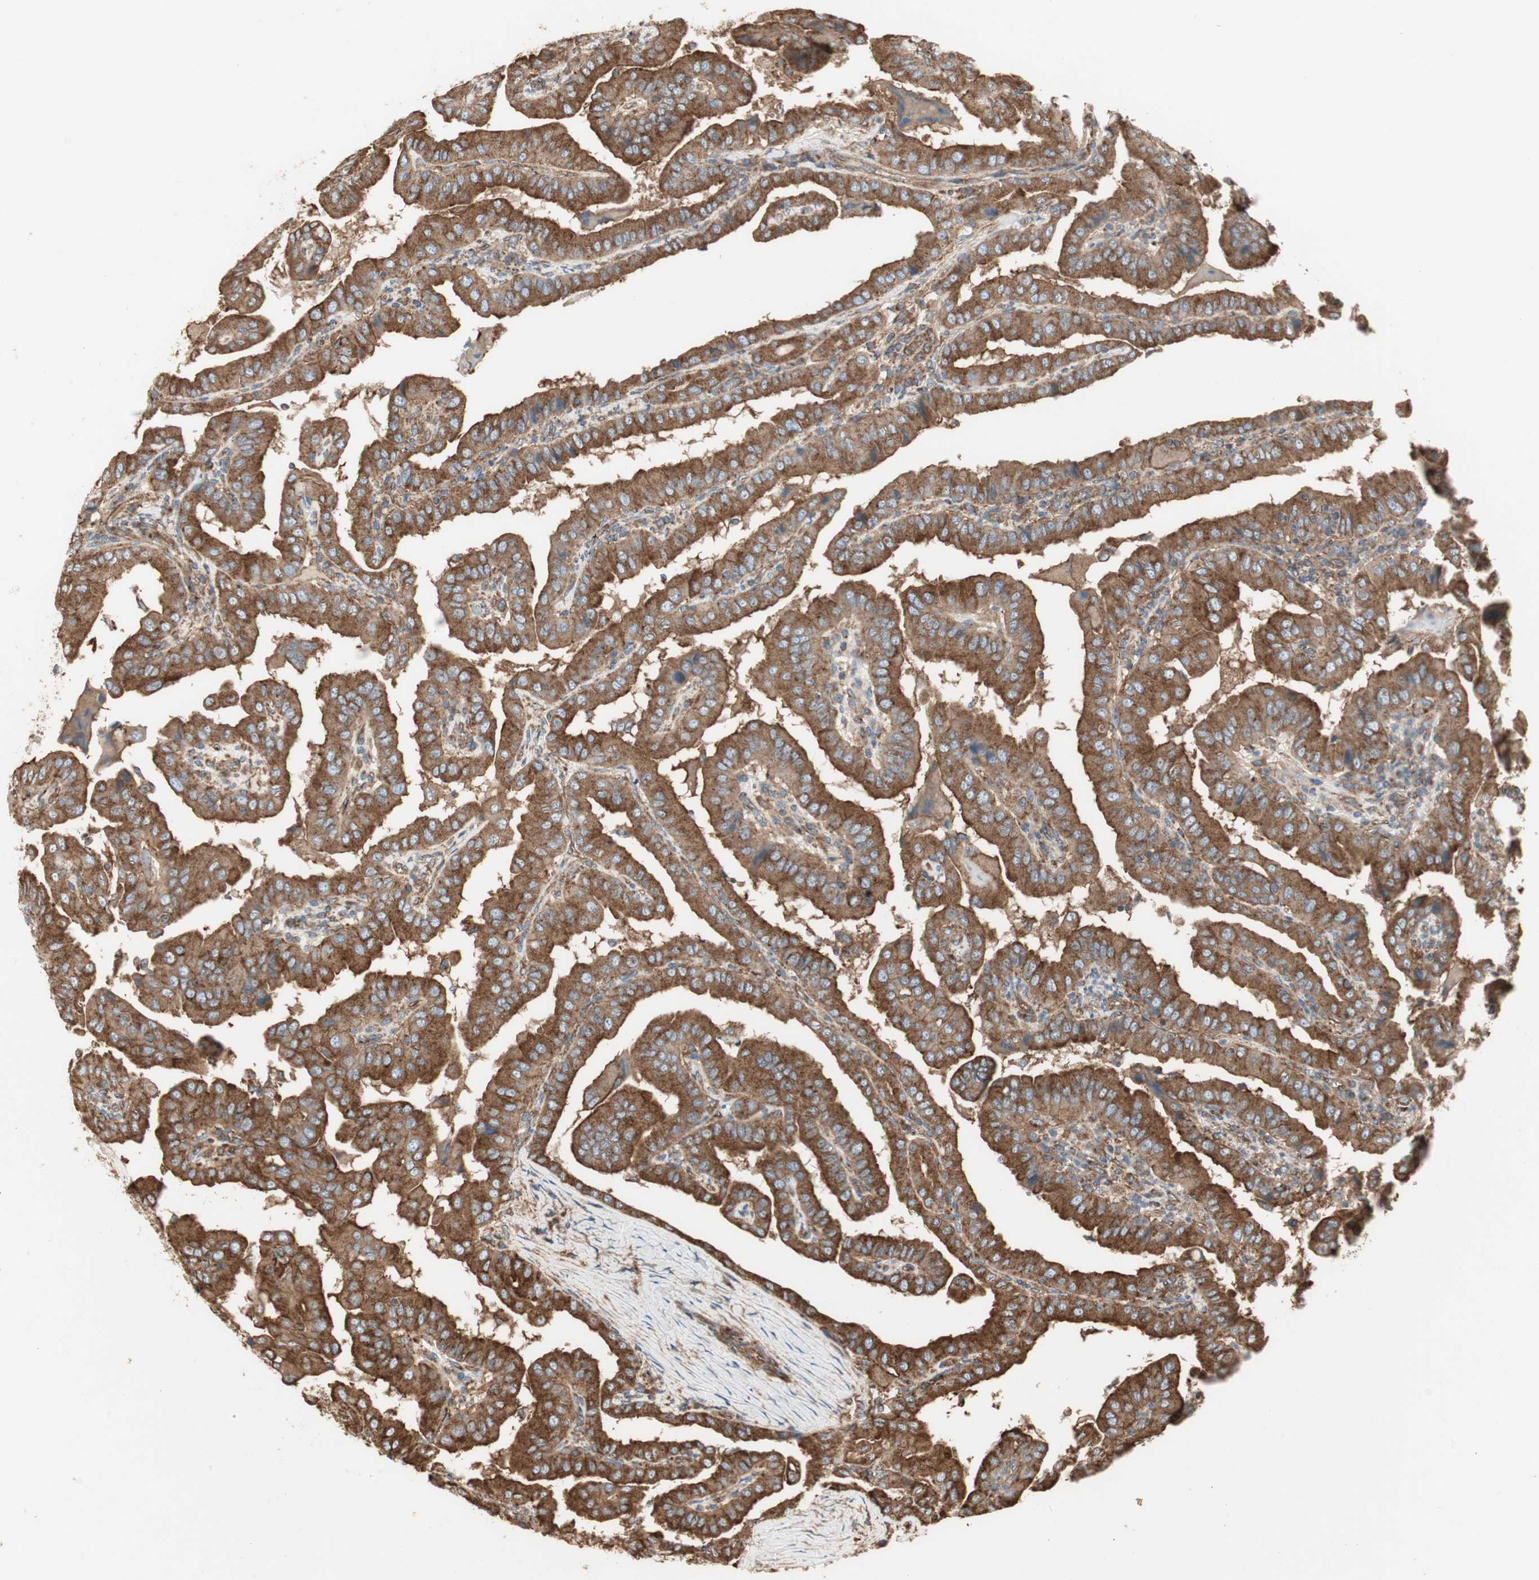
{"staining": {"intensity": "strong", "quantity": ">75%", "location": "cytoplasmic/membranous"}, "tissue": "thyroid cancer", "cell_type": "Tumor cells", "image_type": "cancer", "snomed": [{"axis": "morphology", "description": "Papillary adenocarcinoma, NOS"}, {"axis": "topography", "description": "Thyroid gland"}], "caption": "A brown stain labels strong cytoplasmic/membranous staining of a protein in human papillary adenocarcinoma (thyroid) tumor cells.", "gene": "H6PD", "patient": {"sex": "male", "age": 33}}